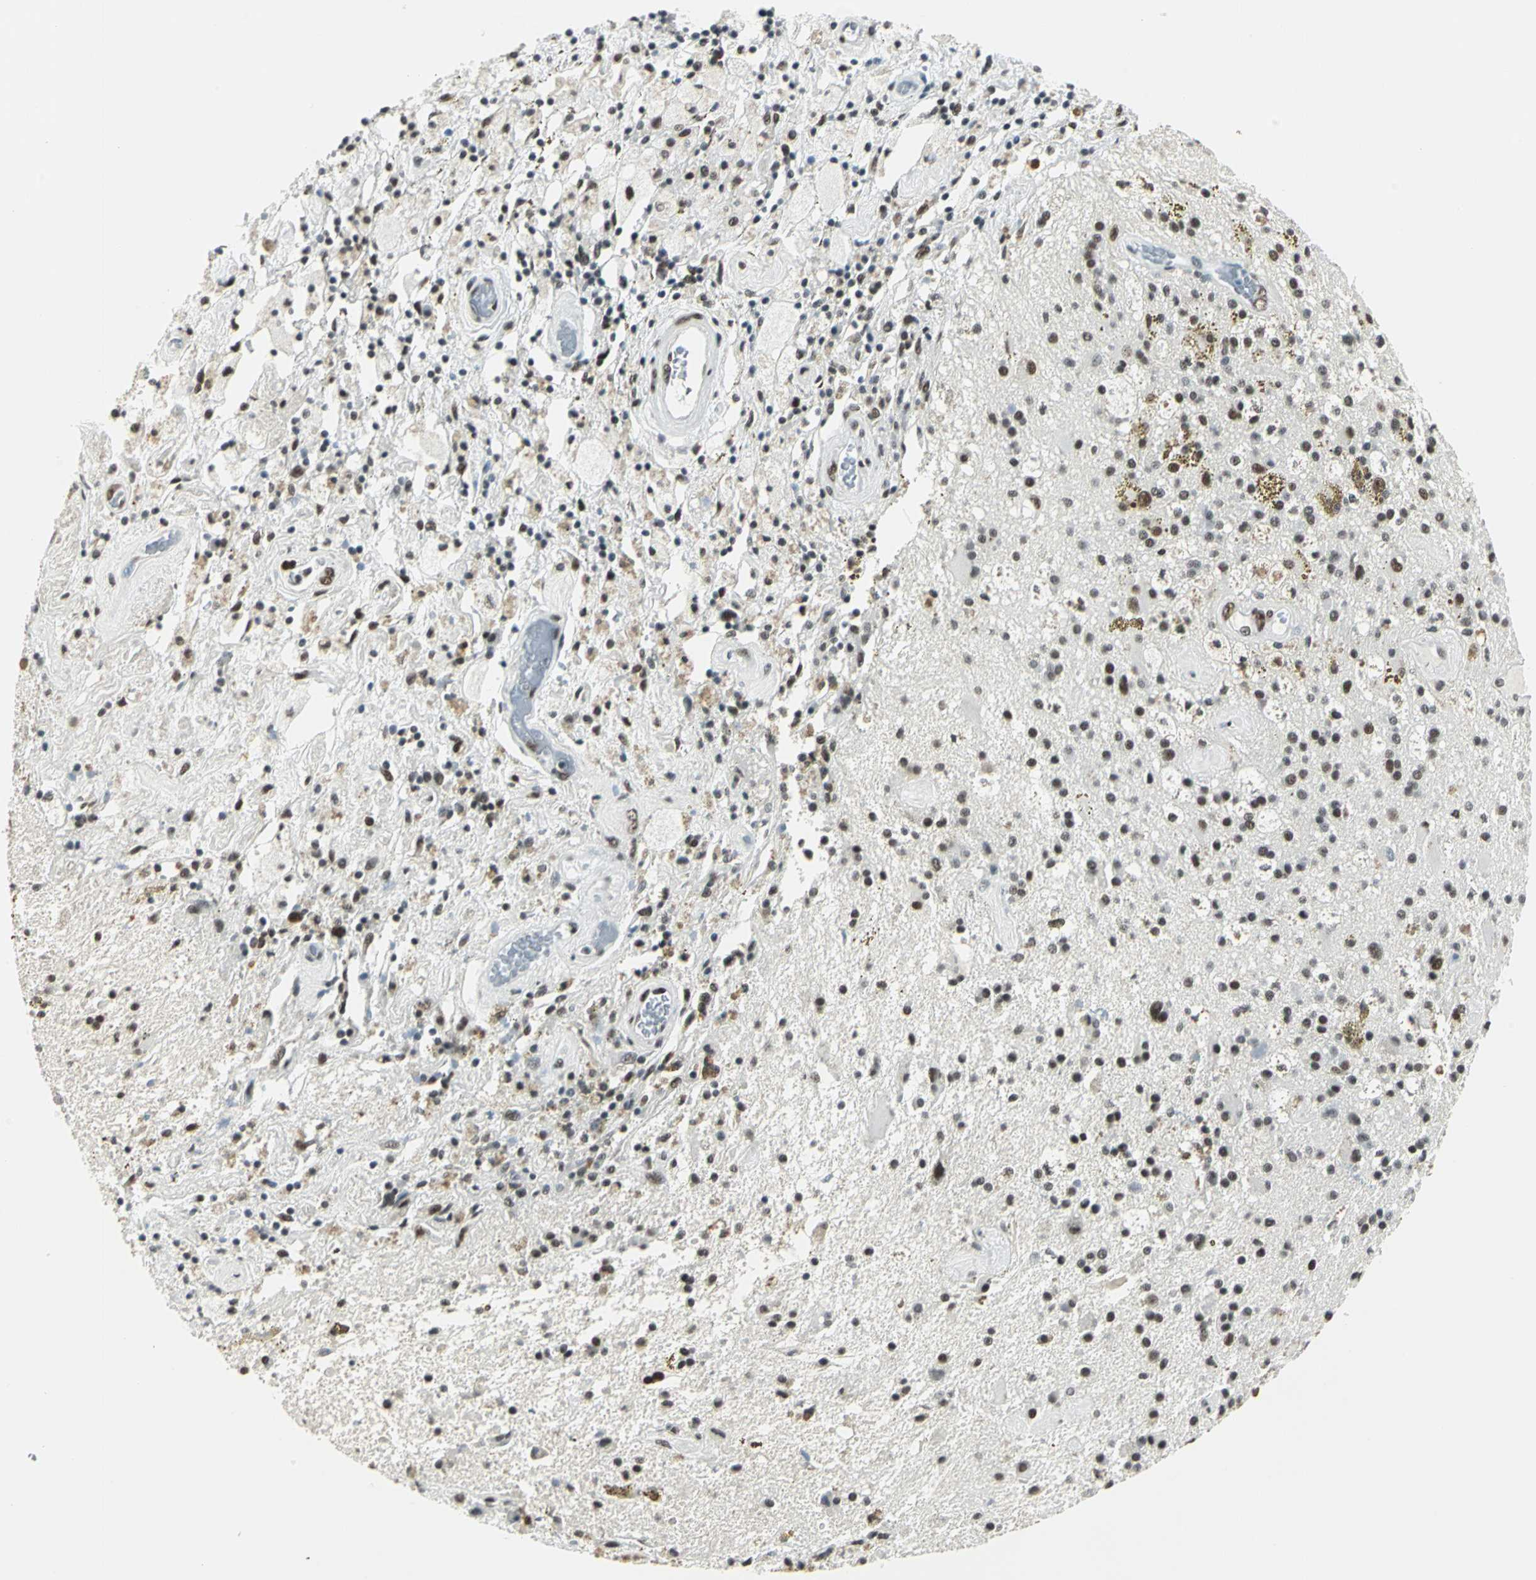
{"staining": {"intensity": "moderate", "quantity": ">75%", "location": "nuclear"}, "tissue": "glioma", "cell_type": "Tumor cells", "image_type": "cancer", "snomed": [{"axis": "morphology", "description": "Glioma, malignant, Low grade"}, {"axis": "topography", "description": "Brain"}], "caption": "The photomicrograph demonstrates staining of glioma, revealing moderate nuclear protein positivity (brown color) within tumor cells.", "gene": "ADNP", "patient": {"sex": "male", "age": 58}}